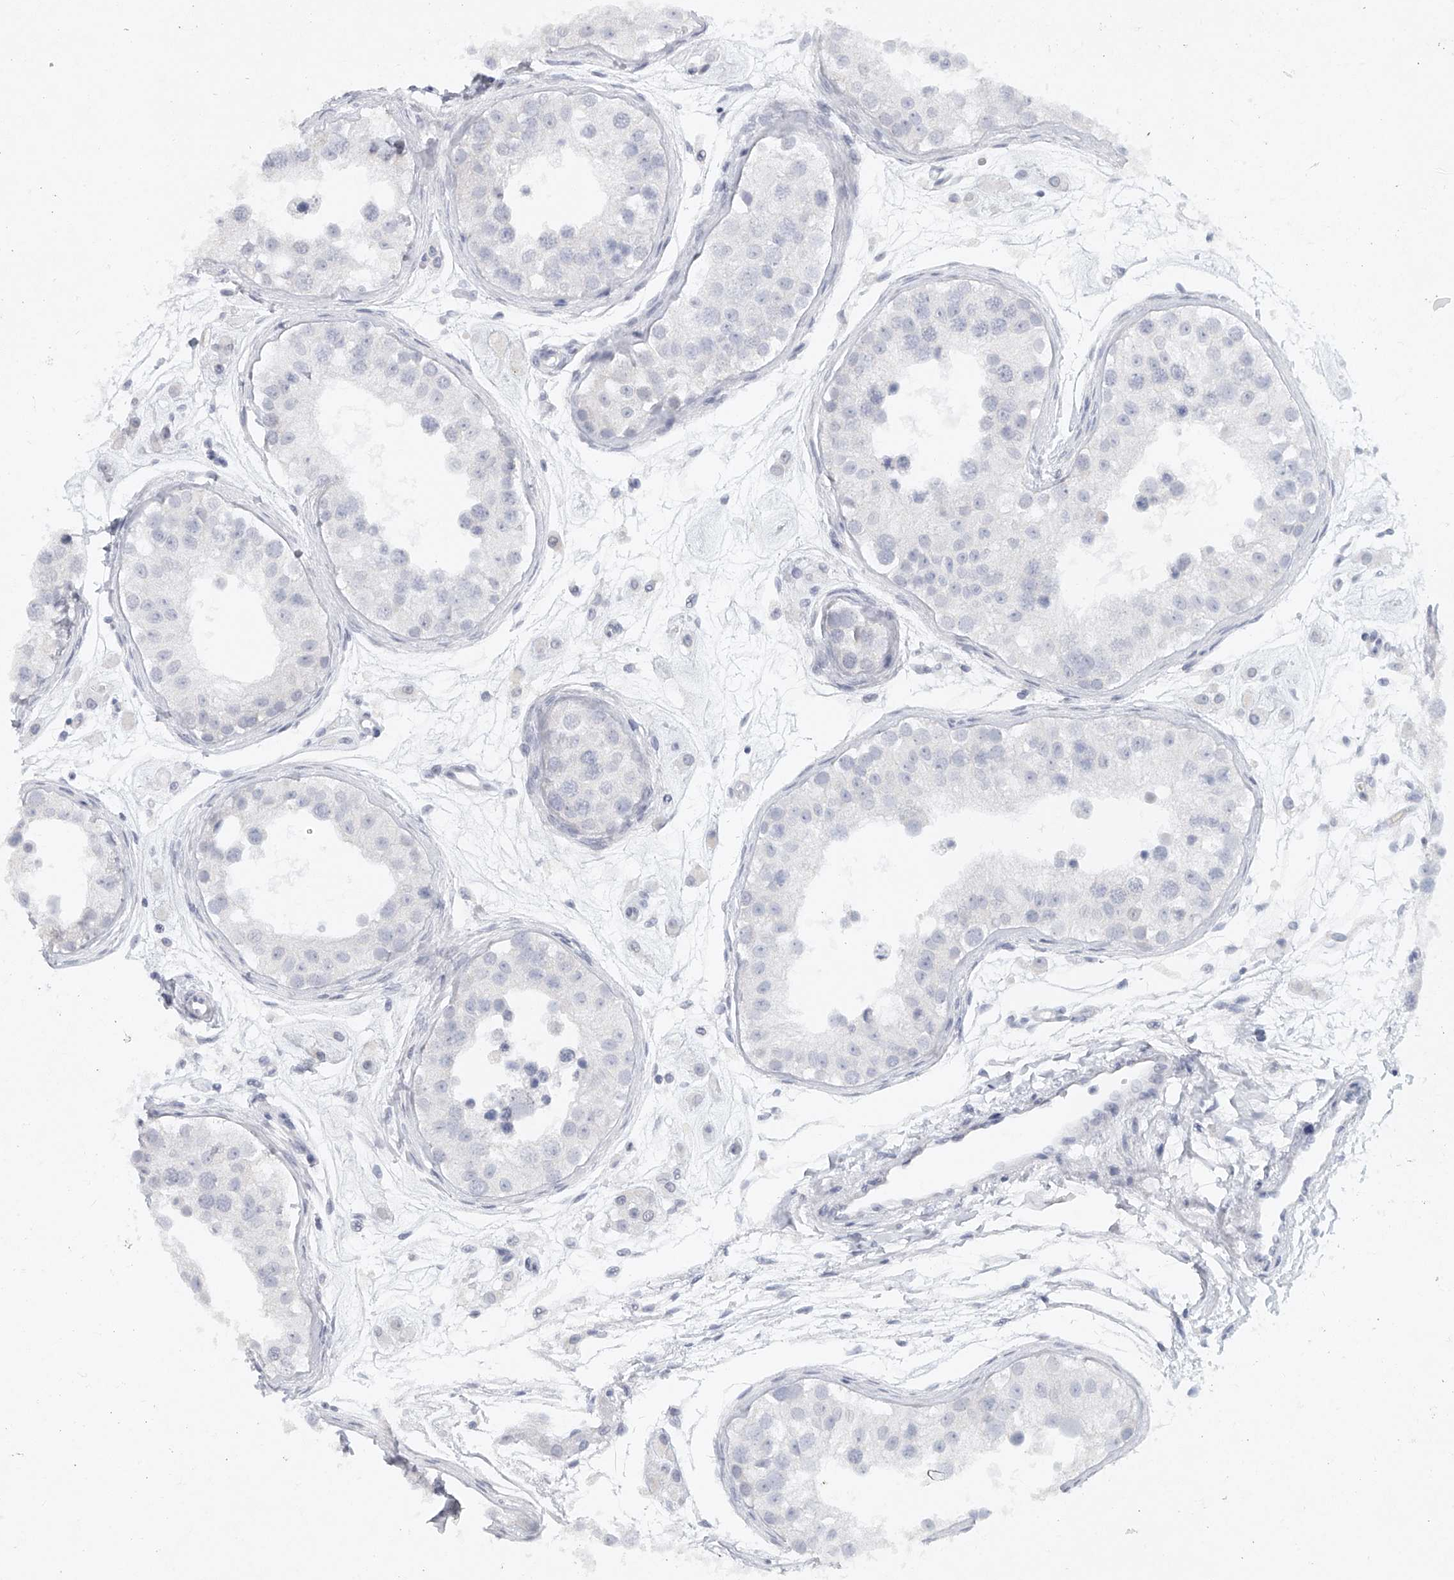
{"staining": {"intensity": "negative", "quantity": "none", "location": "none"}, "tissue": "testis", "cell_type": "Cells in seminiferous ducts", "image_type": "normal", "snomed": [{"axis": "morphology", "description": "Normal tissue, NOS"}, {"axis": "morphology", "description": "Adenocarcinoma, metastatic, NOS"}, {"axis": "topography", "description": "Testis"}], "caption": "Immunohistochemistry (IHC) image of unremarkable testis: testis stained with DAB (3,3'-diaminobenzidine) reveals no significant protein expression in cells in seminiferous ducts. (Brightfield microscopy of DAB (3,3'-diaminobenzidine) immunohistochemistry at high magnification).", "gene": "FAT2", "patient": {"sex": "male", "age": 26}}